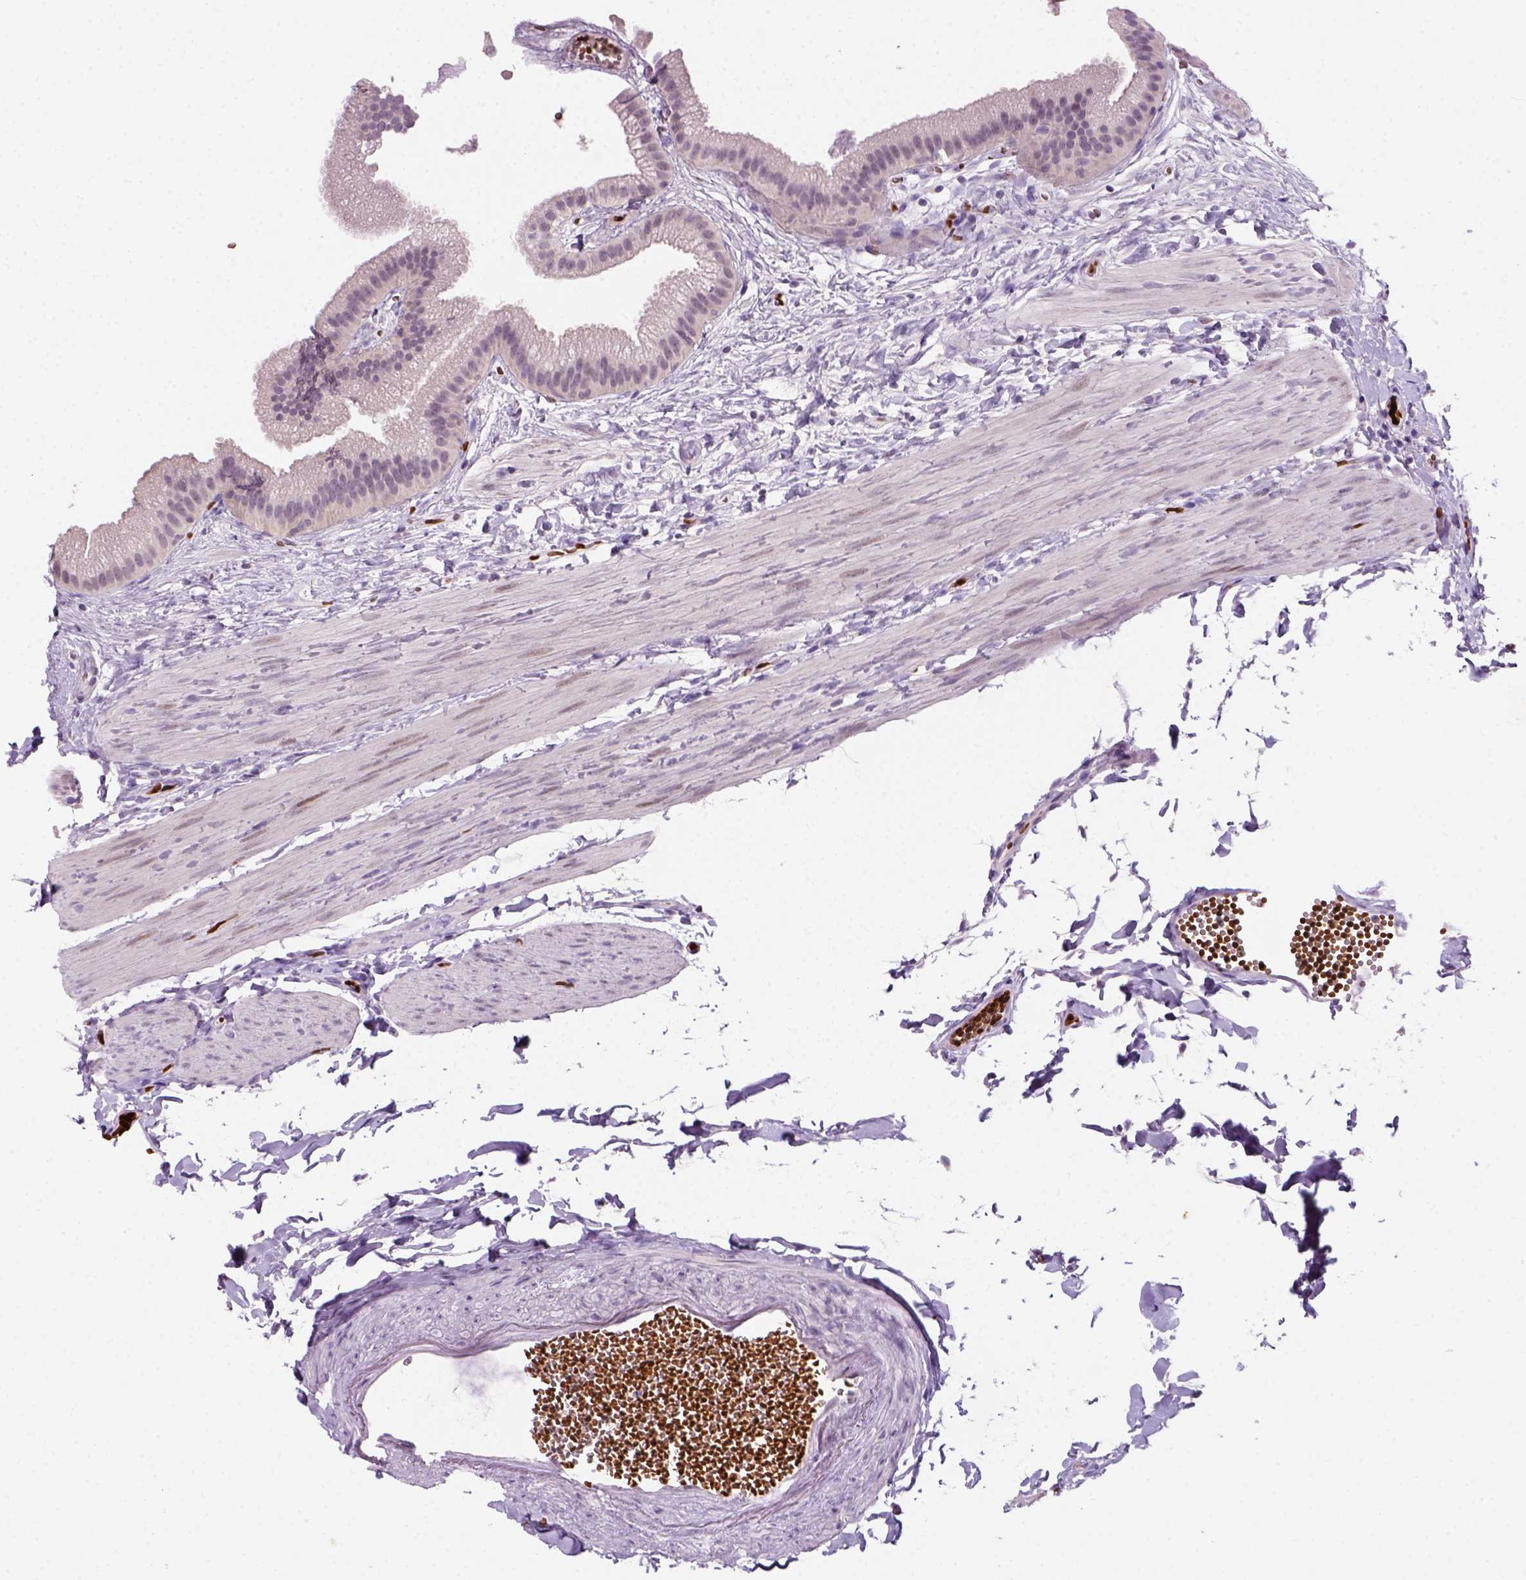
{"staining": {"intensity": "negative", "quantity": "none", "location": "none"}, "tissue": "gallbladder", "cell_type": "Glandular cells", "image_type": "normal", "snomed": [{"axis": "morphology", "description": "Normal tissue, NOS"}, {"axis": "topography", "description": "Gallbladder"}], "caption": "An immunohistochemistry (IHC) micrograph of normal gallbladder is shown. There is no staining in glandular cells of gallbladder.", "gene": "ZMAT4", "patient": {"sex": "female", "age": 63}}